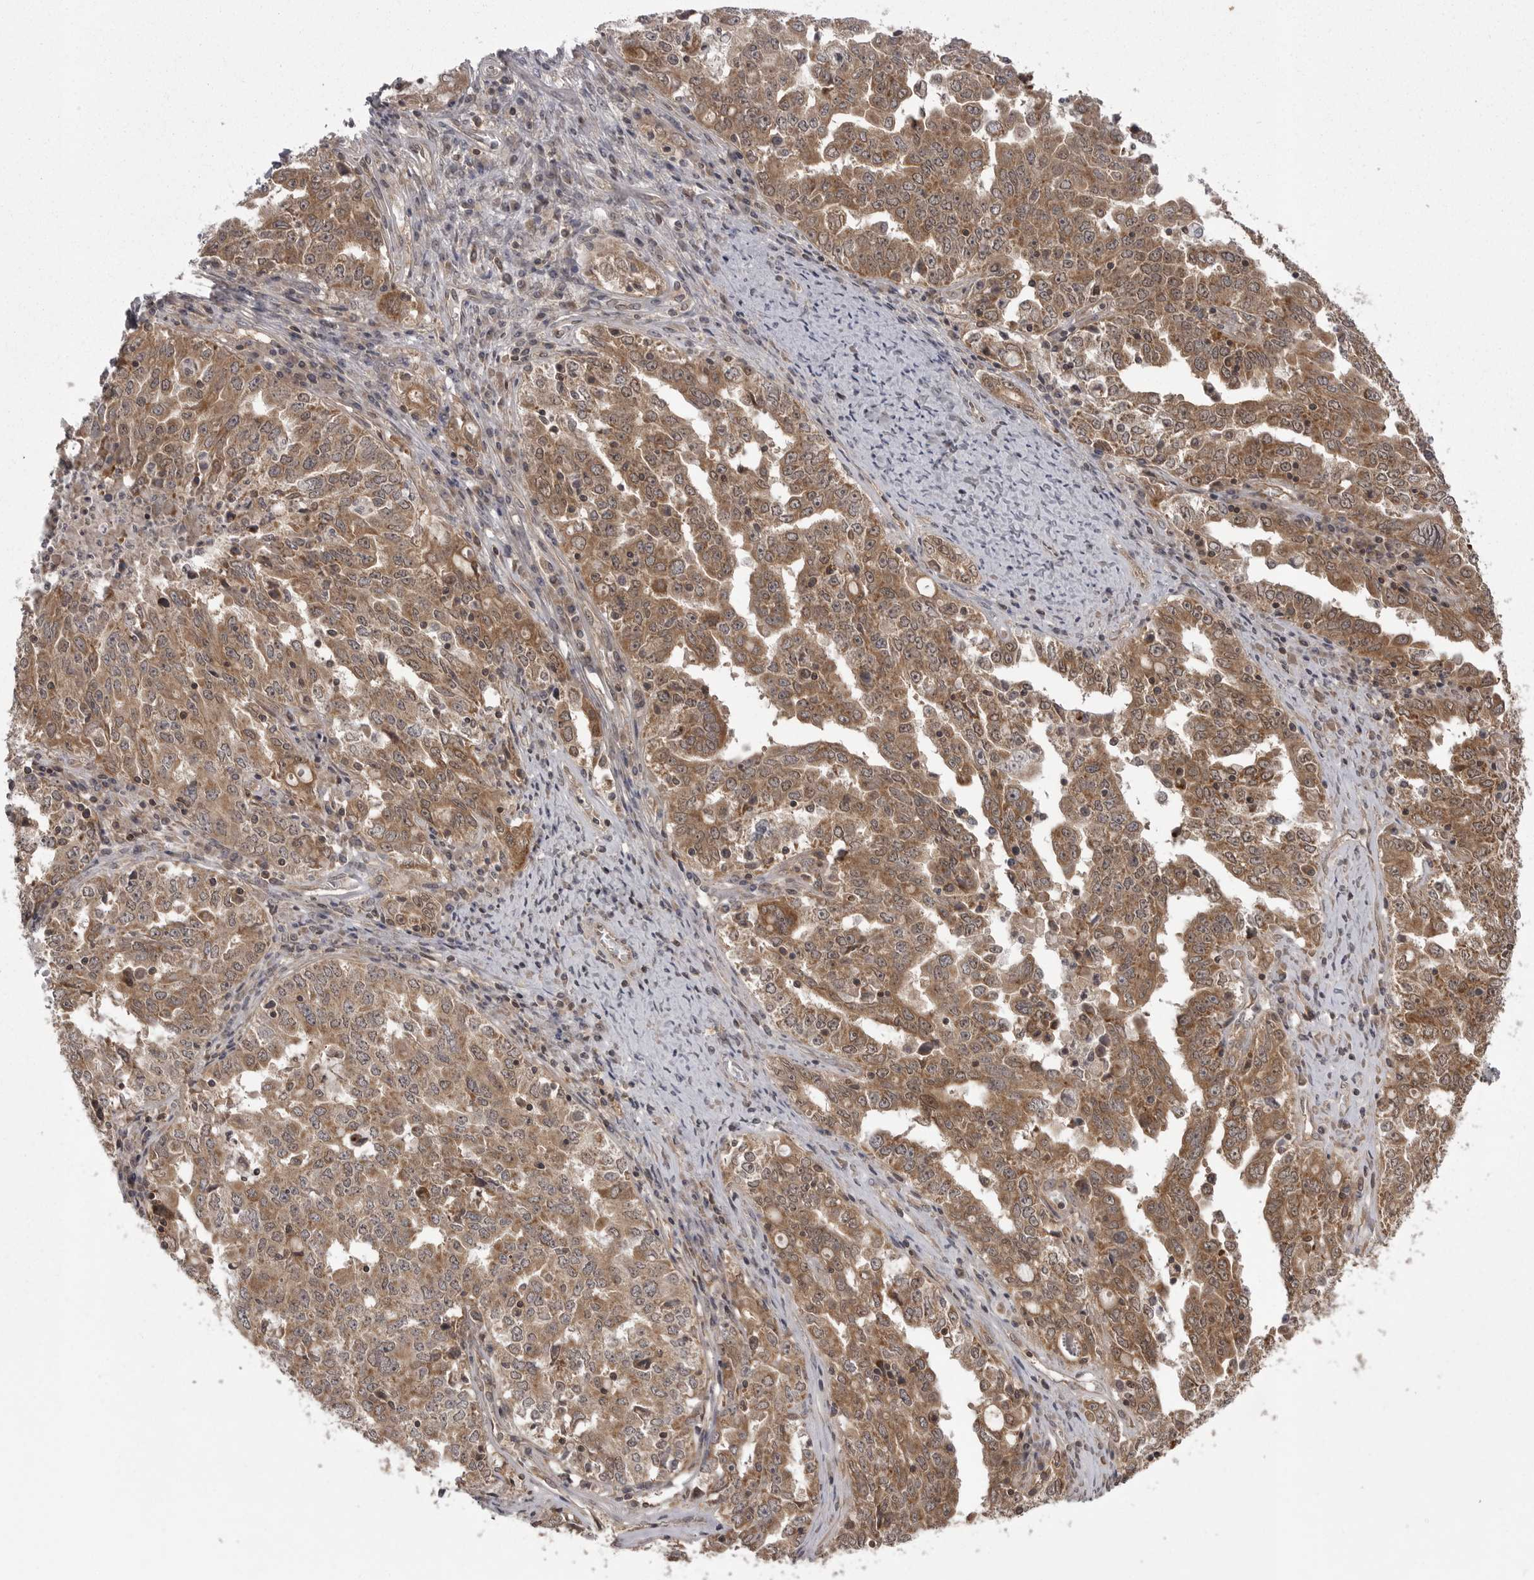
{"staining": {"intensity": "moderate", "quantity": ">75%", "location": "cytoplasmic/membranous"}, "tissue": "ovarian cancer", "cell_type": "Tumor cells", "image_type": "cancer", "snomed": [{"axis": "morphology", "description": "Carcinoma, endometroid"}, {"axis": "topography", "description": "Ovary"}], "caption": "IHC histopathology image of ovarian endometroid carcinoma stained for a protein (brown), which displays medium levels of moderate cytoplasmic/membranous staining in about >75% of tumor cells.", "gene": "STK24", "patient": {"sex": "female", "age": 62}}